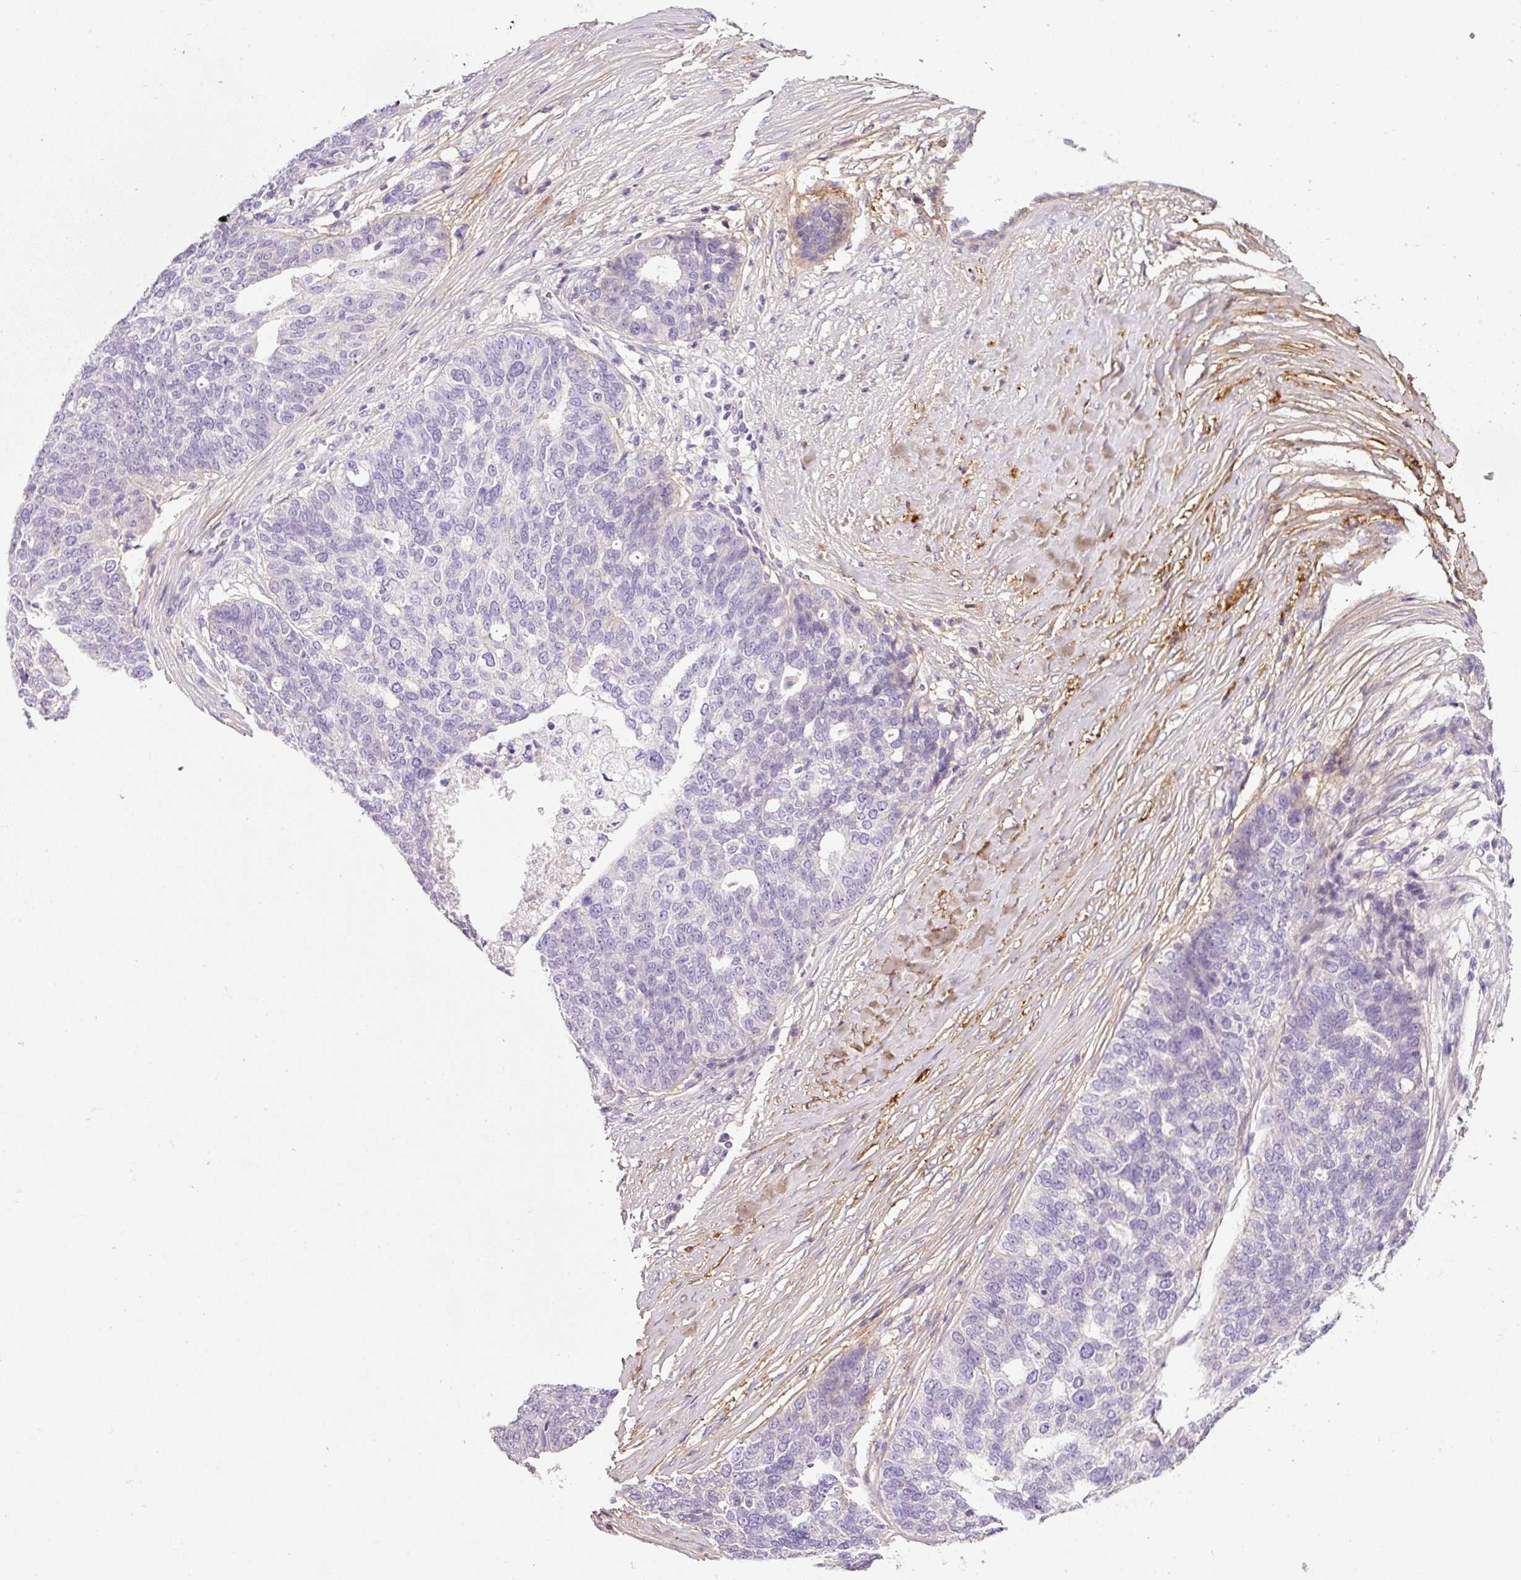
{"staining": {"intensity": "negative", "quantity": "none", "location": "none"}, "tissue": "ovarian cancer", "cell_type": "Tumor cells", "image_type": "cancer", "snomed": [{"axis": "morphology", "description": "Cystadenocarcinoma, serous, NOS"}, {"axis": "topography", "description": "Ovary"}], "caption": "Tumor cells are negative for protein expression in human ovarian serous cystadenocarcinoma.", "gene": "SOS2", "patient": {"sex": "female", "age": 59}}